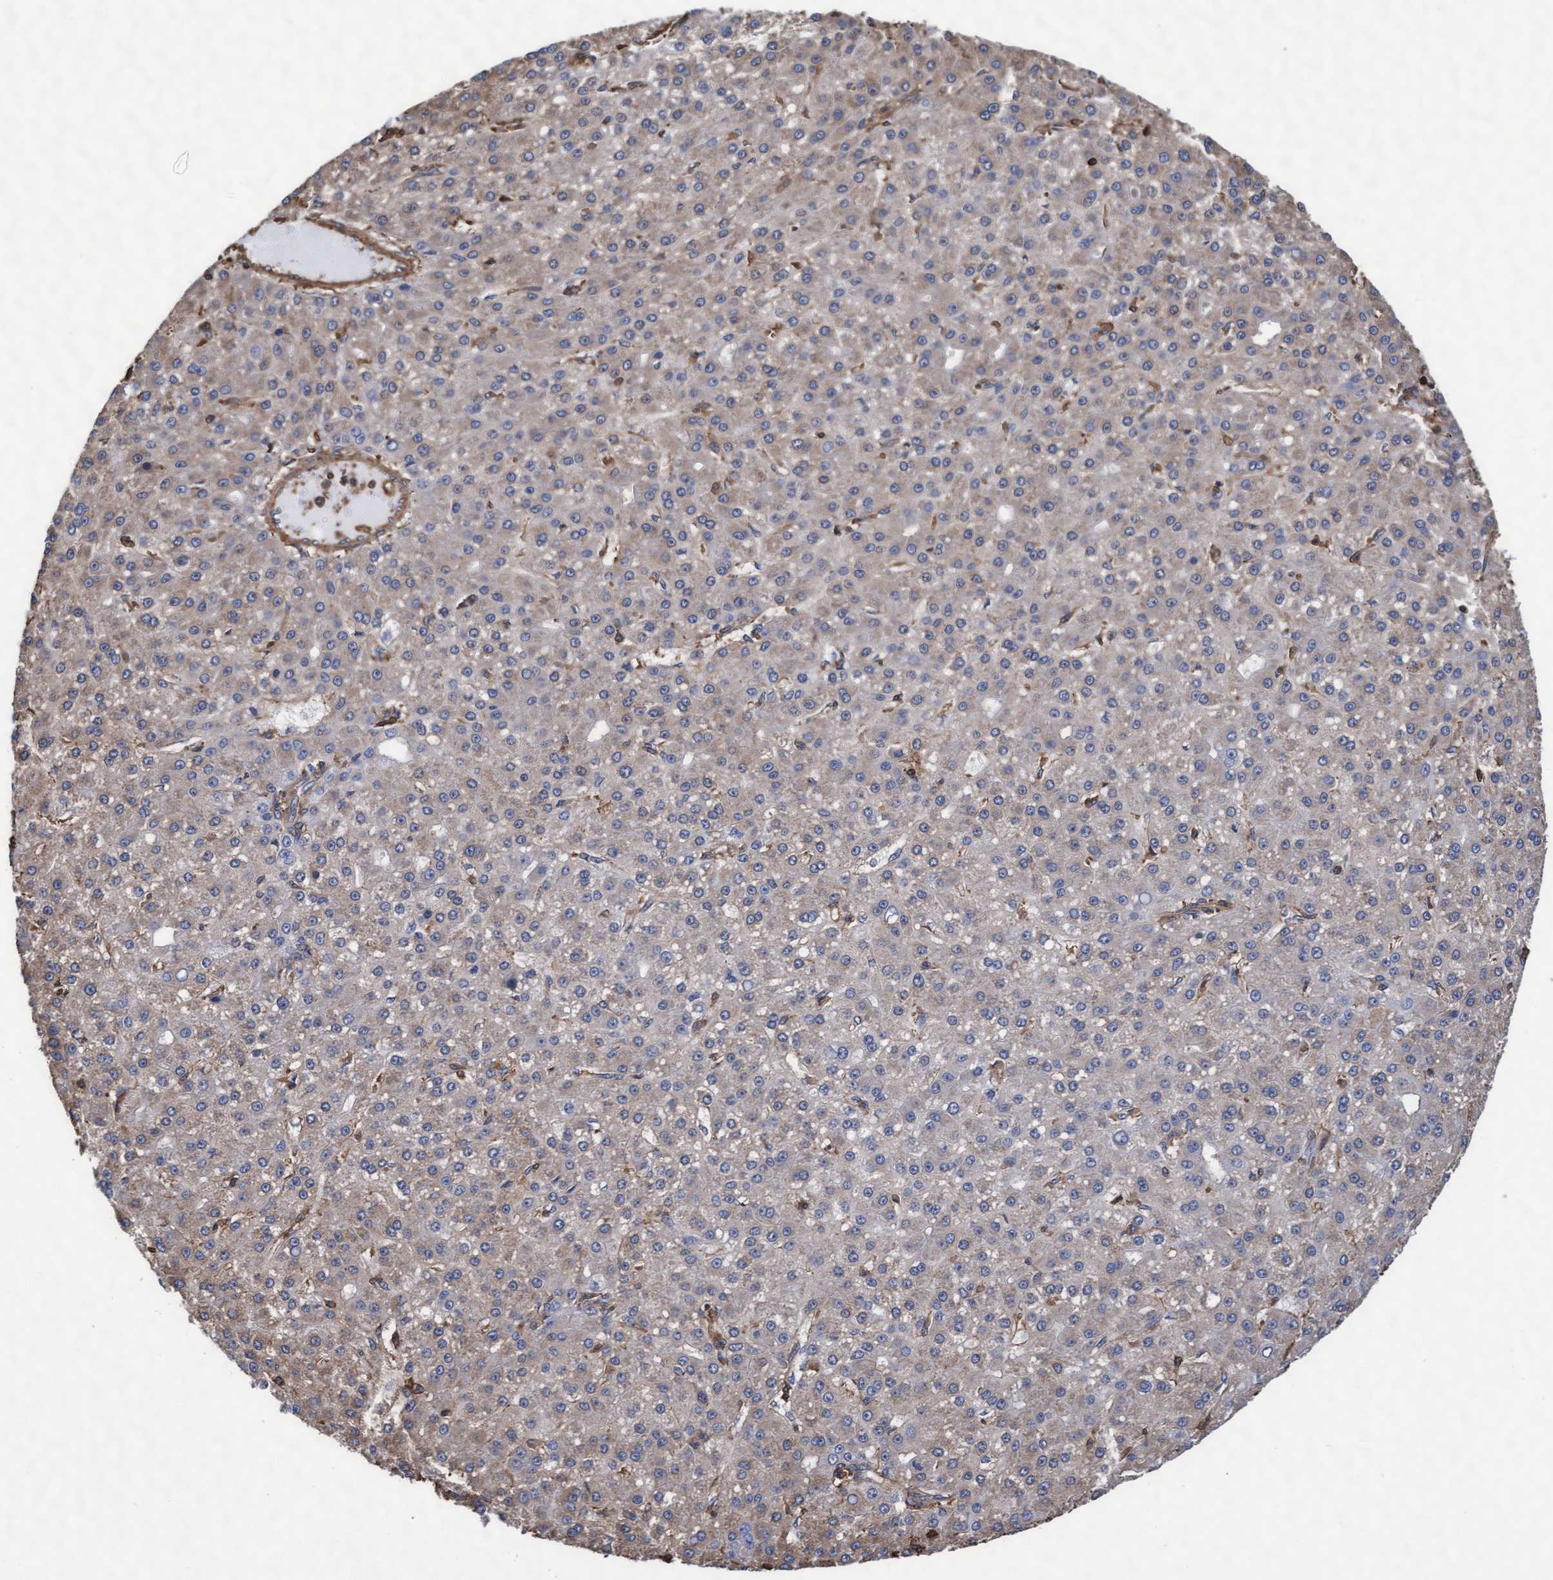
{"staining": {"intensity": "weak", "quantity": "<25%", "location": "cytoplasmic/membranous"}, "tissue": "liver cancer", "cell_type": "Tumor cells", "image_type": "cancer", "snomed": [{"axis": "morphology", "description": "Carcinoma, Hepatocellular, NOS"}, {"axis": "topography", "description": "Liver"}], "caption": "This is an immunohistochemistry micrograph of liver hepatocellular carcinoma. There is no expression in tumor cells.", "gene": "GRHPR", "patient": {"sex": "male", "age": 67}}